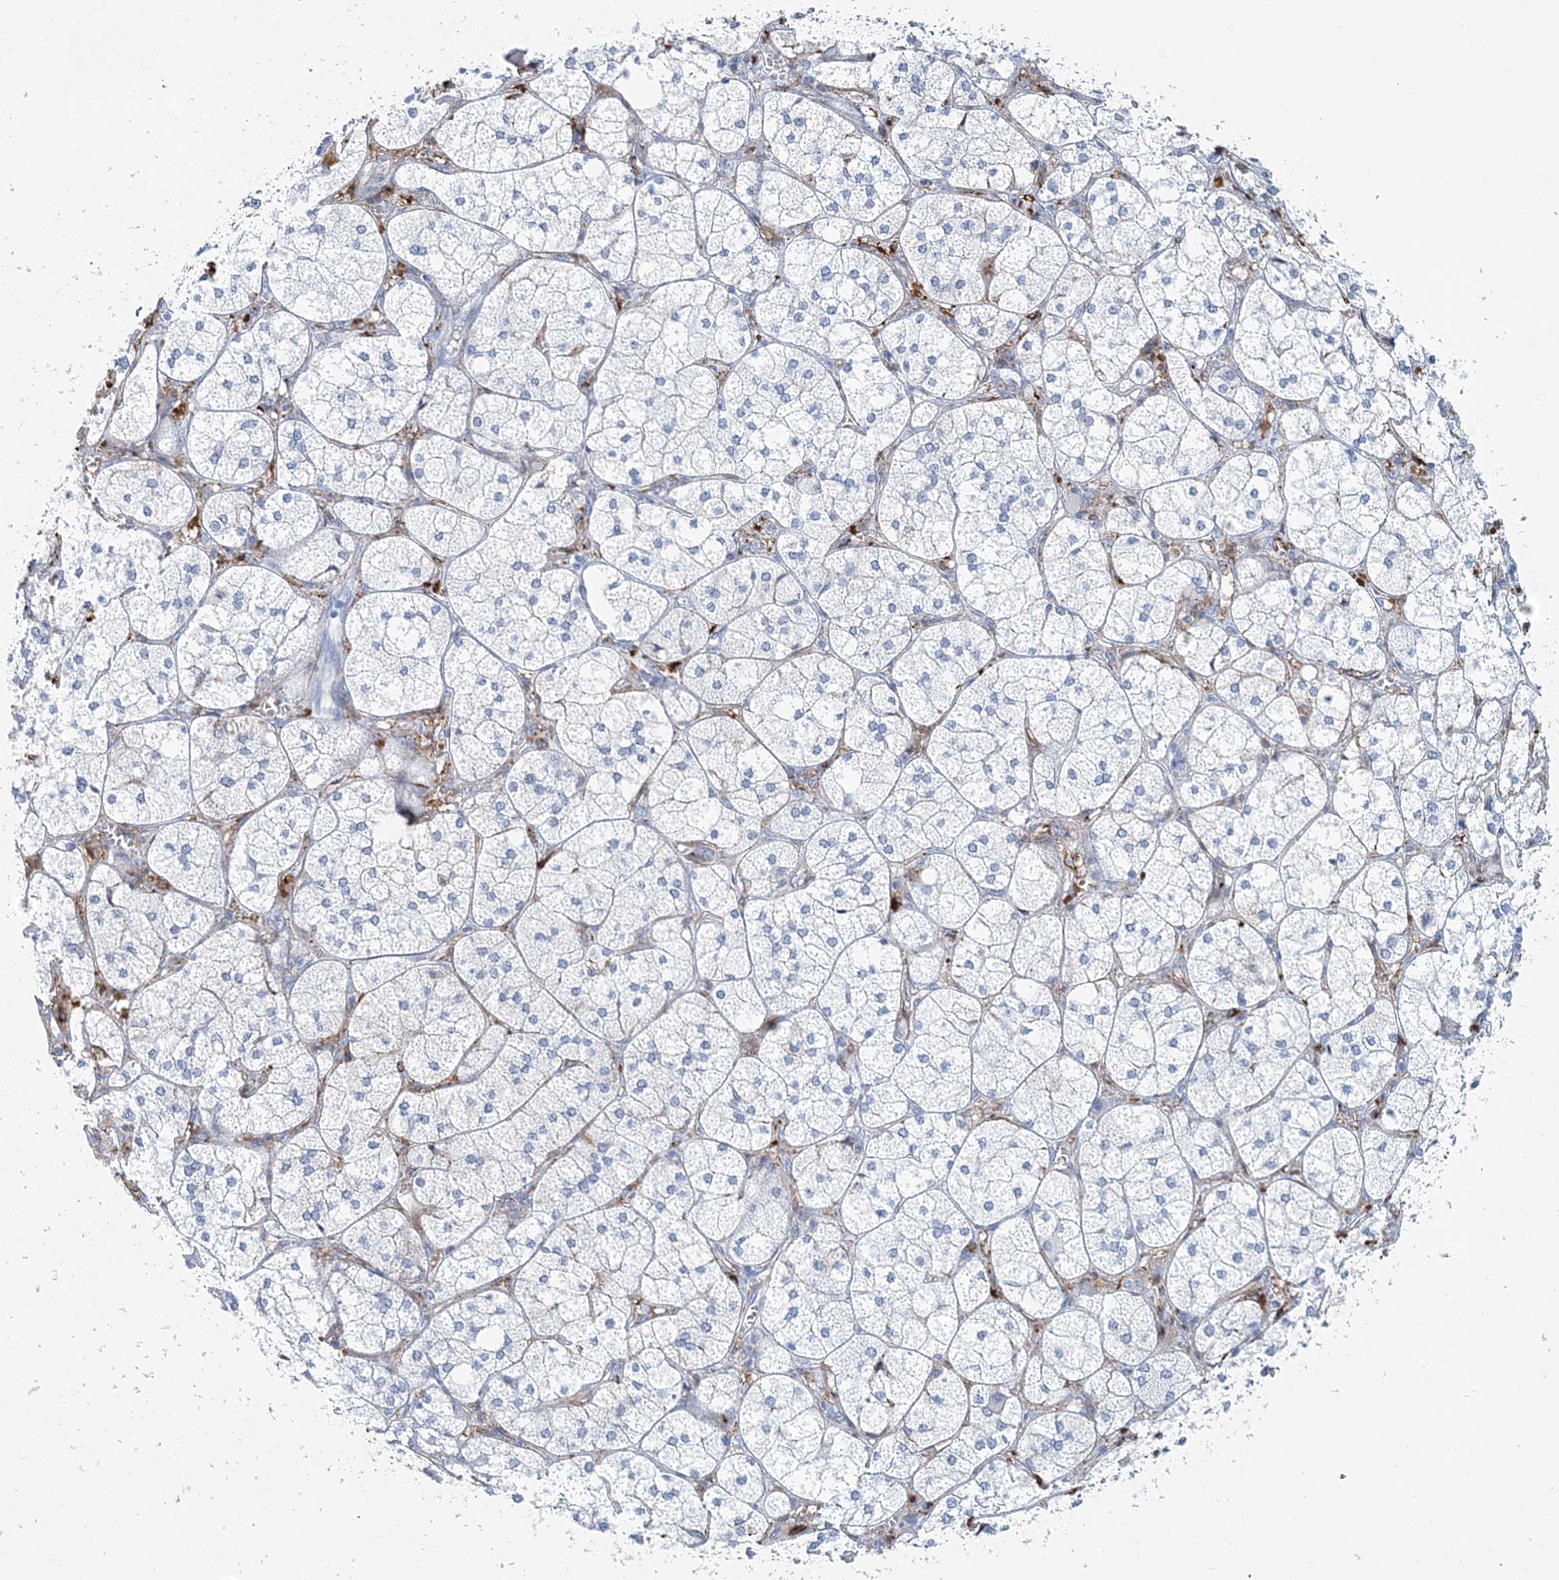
{"staining": {"intensity": "moderate", "quantity": "<25%", "location": "cytoplasmic/membranous"}, "tissue": "adrenal gland", "cell_type": "Glandular cells", "image_type": "normal", "snomed": [{"axis": "morphology", "description": "Normal tissue, NOS"}, {"axis": "topography", "description": "Adrenal gland"}], "caption": "Immunohistochemical staining of normal human adrenal gland shows low levels of moderate cytoplasmic/membranous positivity in about <25% of glandular cells.", "gene": "NKX6", "patient": {"sex": "female", "age": 61}}